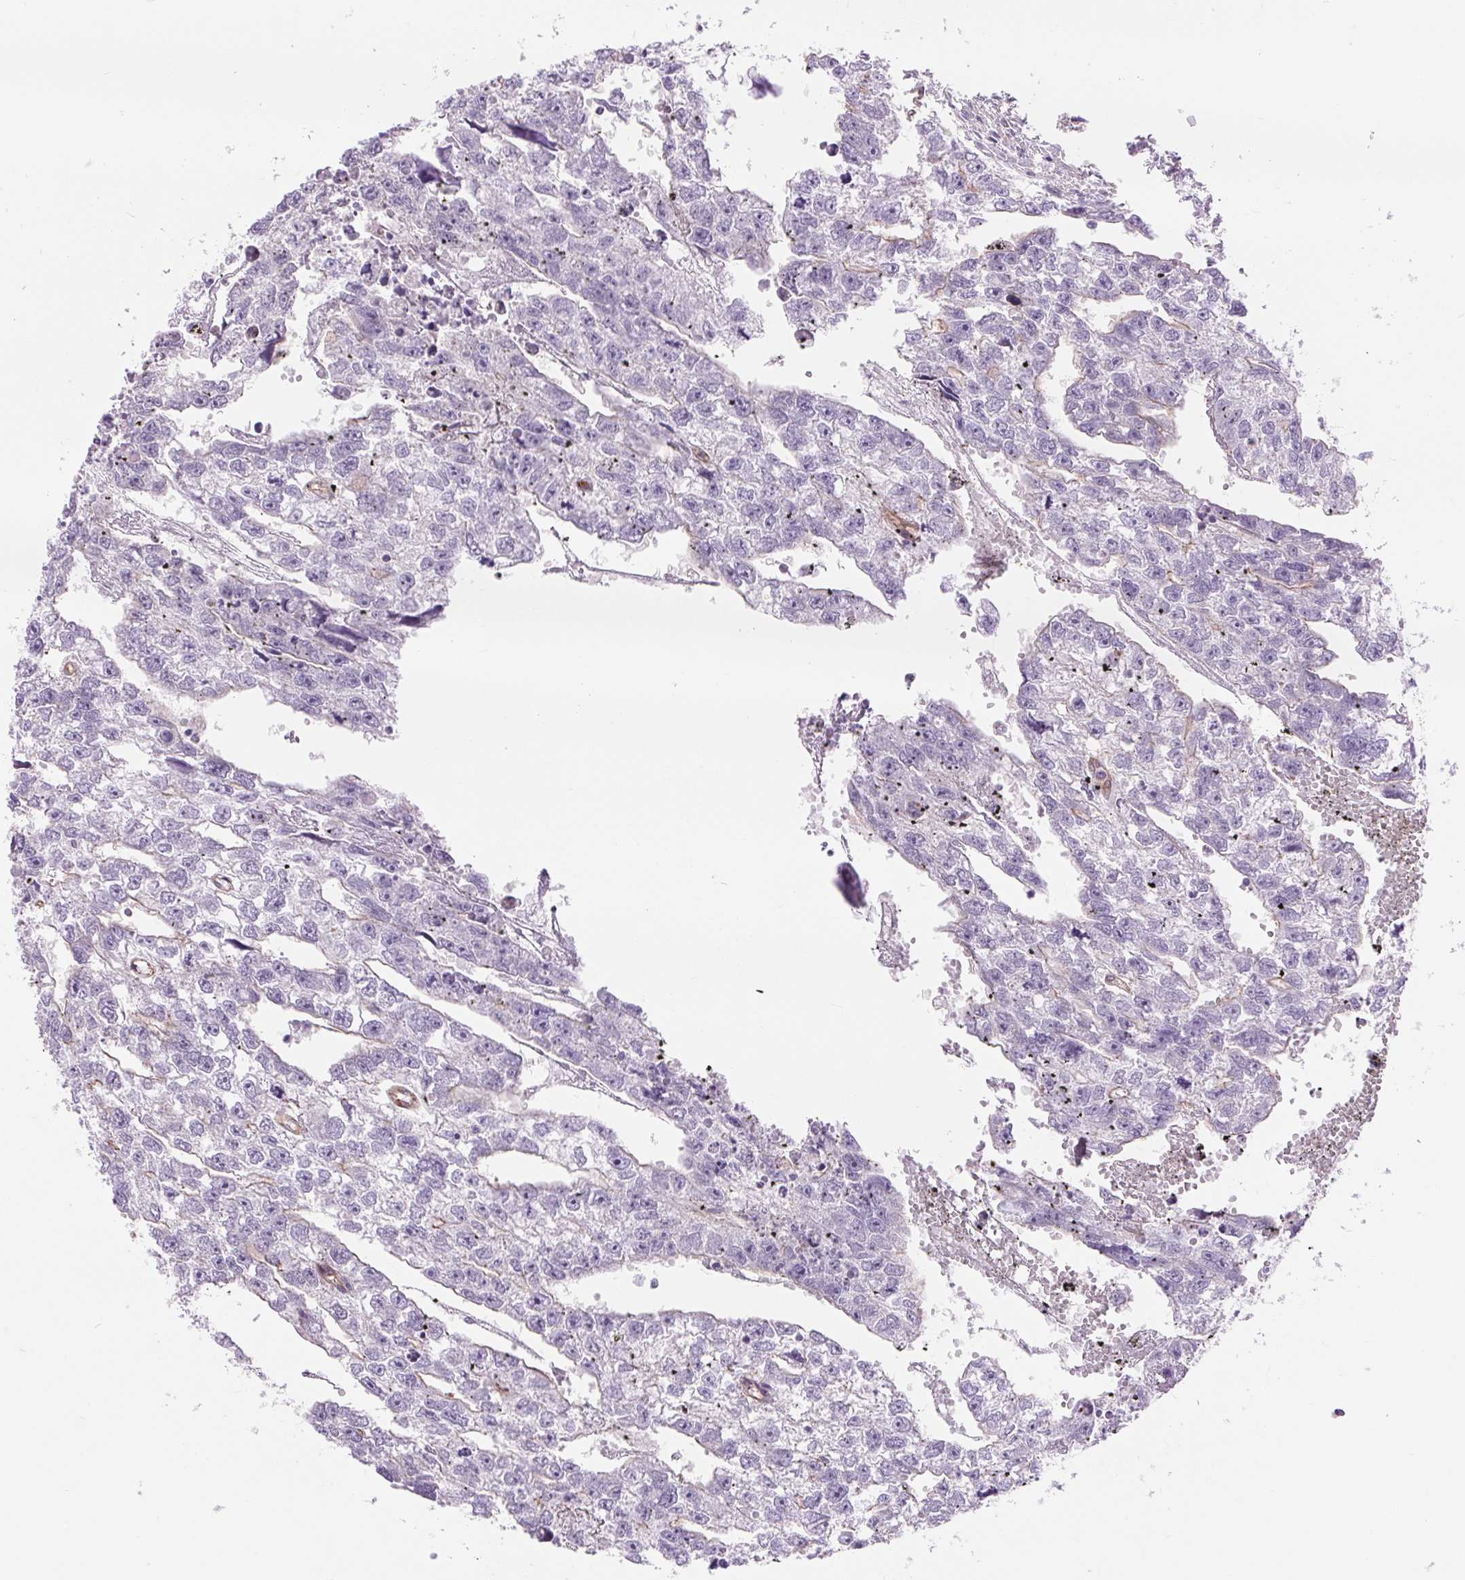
{"staining": {"intensity": "weak", "quantity": "<25%", "location": "cytoplasmic/membranous"}, "tissue": "testis cancer", "cell_type": "Tumor cells", "image_type": "cancer", "snomed": [{"axis": "morphology", "description": "Carcinoma, Embryonal, NOS"}, {"axis": "morphology", "description": "Teratoma, malignant, NOS"}, {"axis": "topography", "description": "Testis"}], "caption": "Tumor cells are negative for protein expression in human testis cancer (embryonal carcinoma).", "gene": "DIXDC1", "patient": {"sex": "male", "age": 44}}